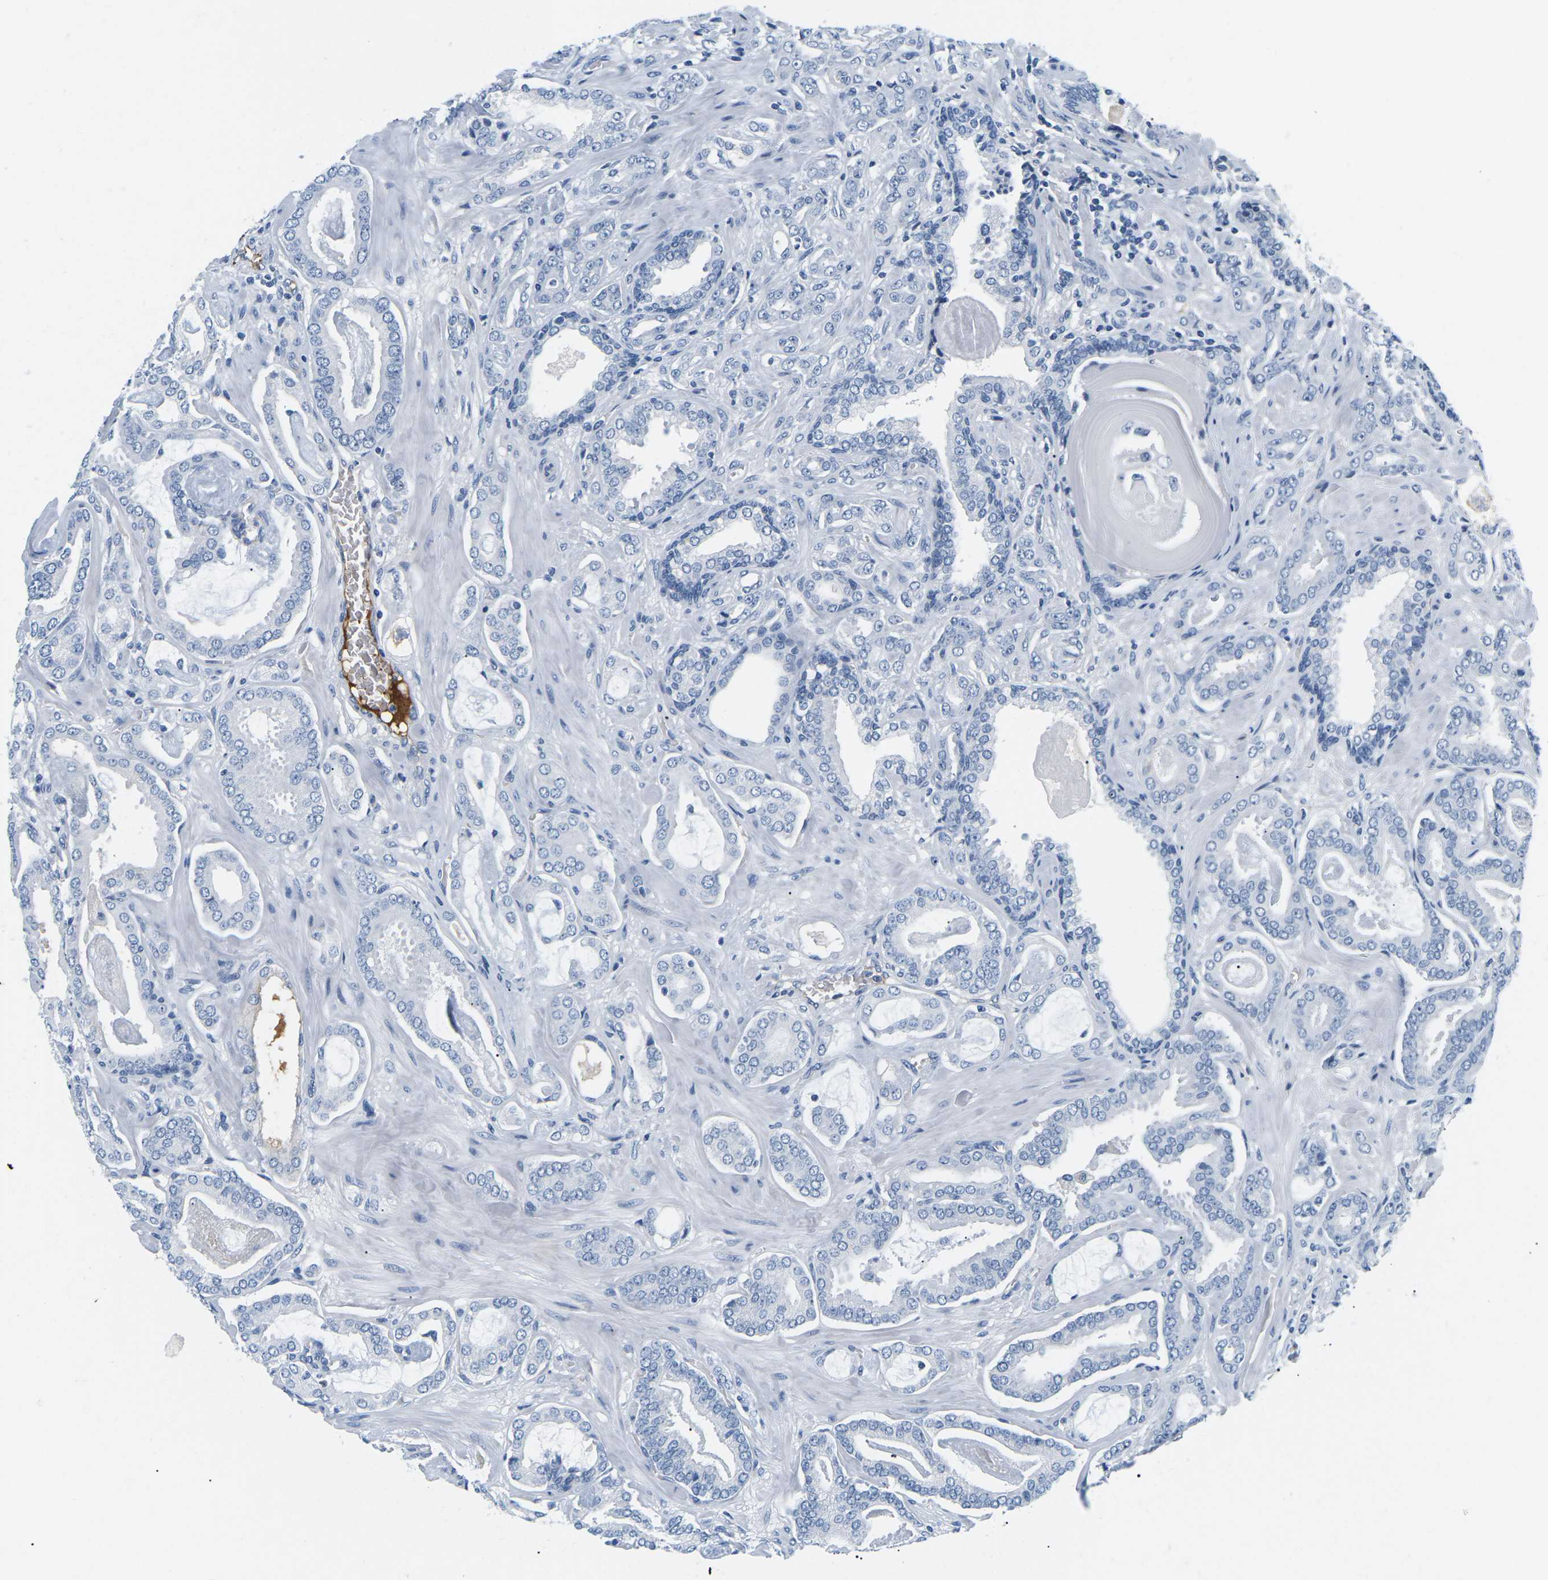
{"staining": {"intensity": "negative", "quantity": "none", "location": "none"}, "tissue": "prostate cancer", "cell_type": "Tumor cells", "image_type": "cancer", "snomed": [{"axis": "morphology", "description": "Adenocarcinoma, Low grade"}, {"axis": "topography", "description": "Prostate"}], "caption": "IHC micrograph of human adenocarcinoma (low-grade) (prostate) stained for a protein (brown), which demonstrates no expression in tumor cells. Brightfield microscopy of immunohistochemistry stained with DAB (brown) and hematoxylin (blue), captured at high magnification.", "gene": "APOB", "patient": {"sex": "male", "age": 53}}